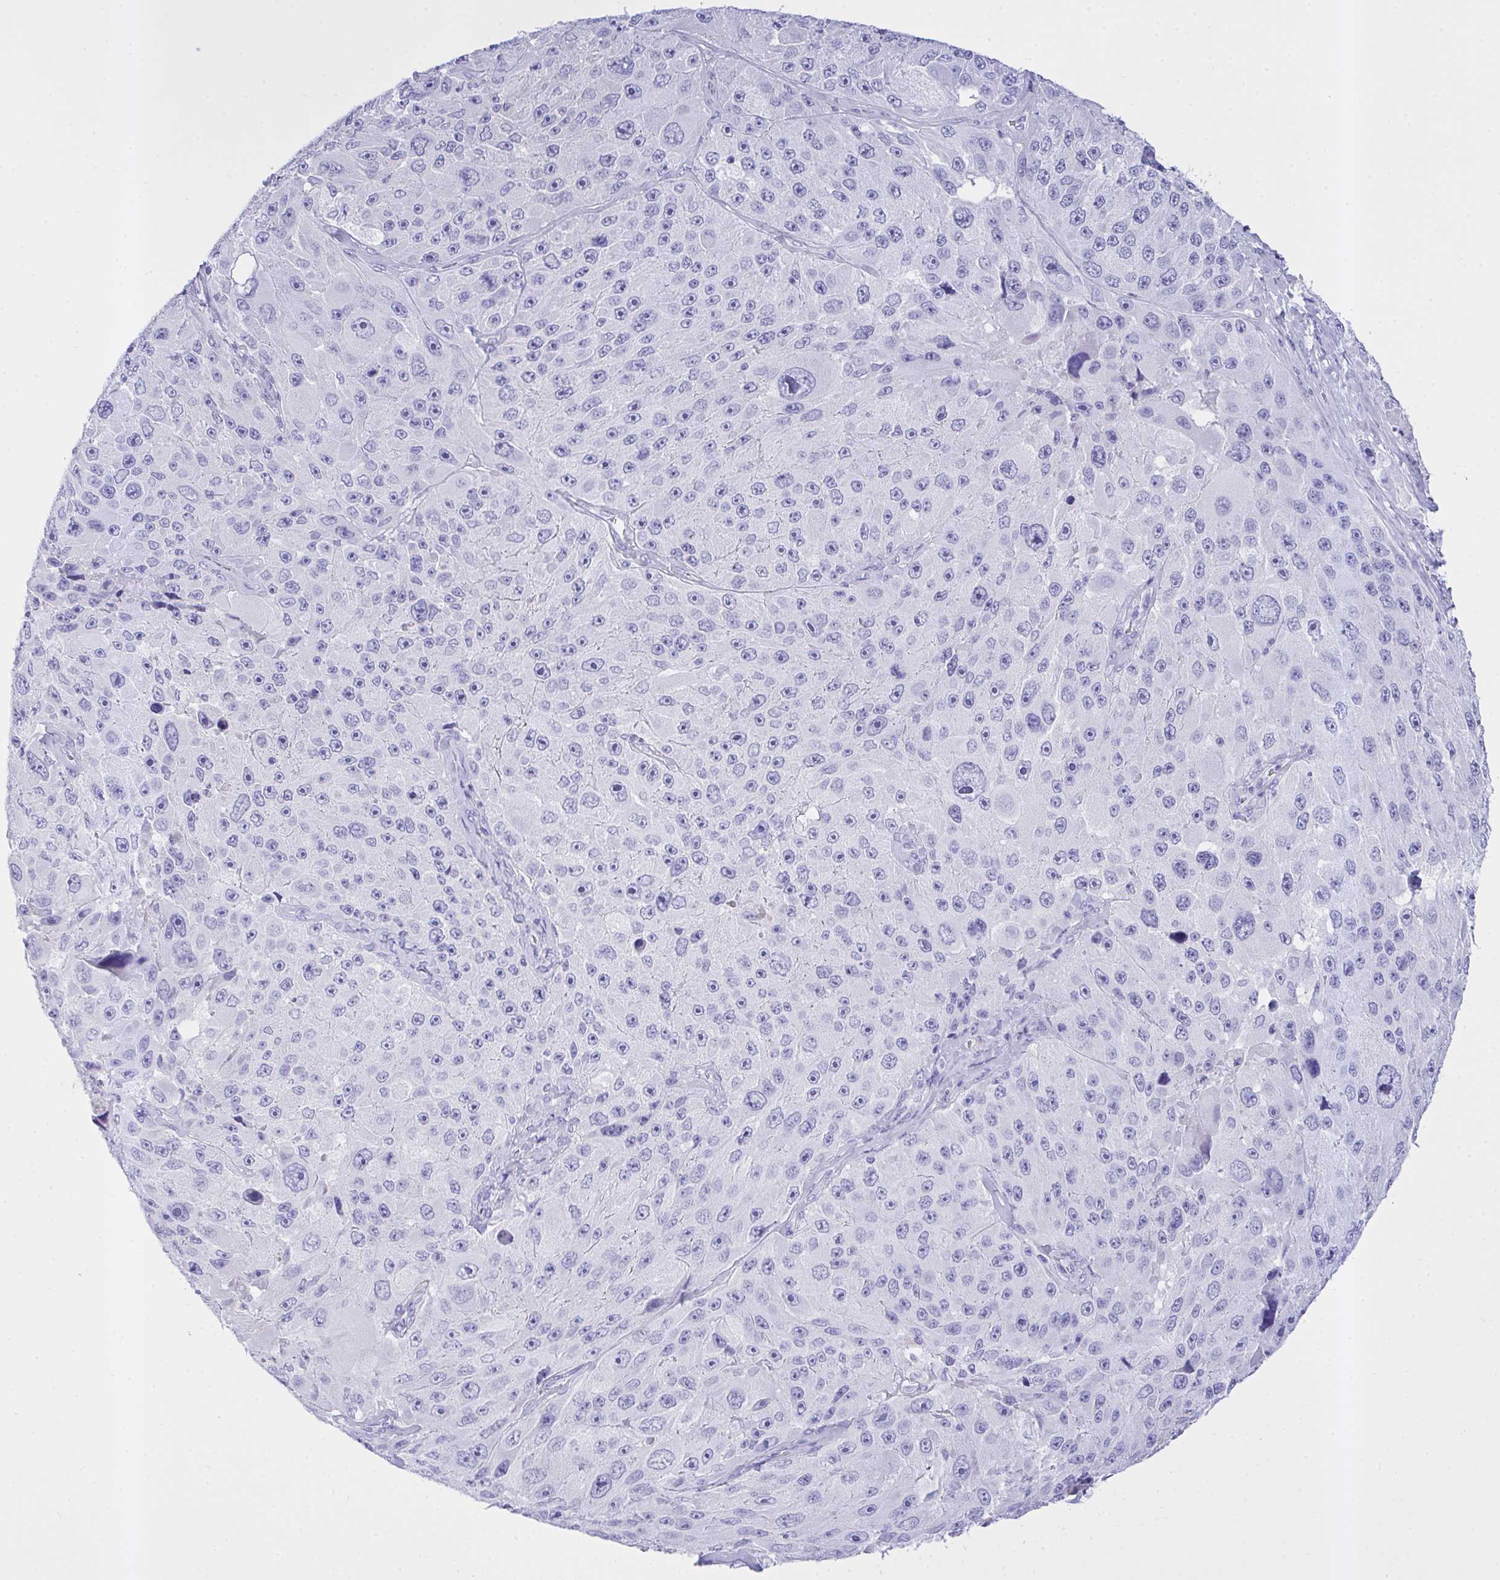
{"staining": {"intensity": "negative", "quantity": "none", "location": "none"}, "tissue": "melanoma", "cell_type": "Tumor cells", "image_type": "cancer", "snomed": [{"axis": "morphology", "description": "Malignant melanoma, Metastatic site"}, {"axis": "topography", "description": "Lymph node"}], "caption": "Immunohistochemistry micrograph of neoplastic tissue: malignant melanoma (metastatic site) stained with DAB (3,3'-diaminobenzidine) shows no significant protein expression in tumor cells.", "gene": "AKR1D1", "patient": {"sex": "male", "age": 62}}